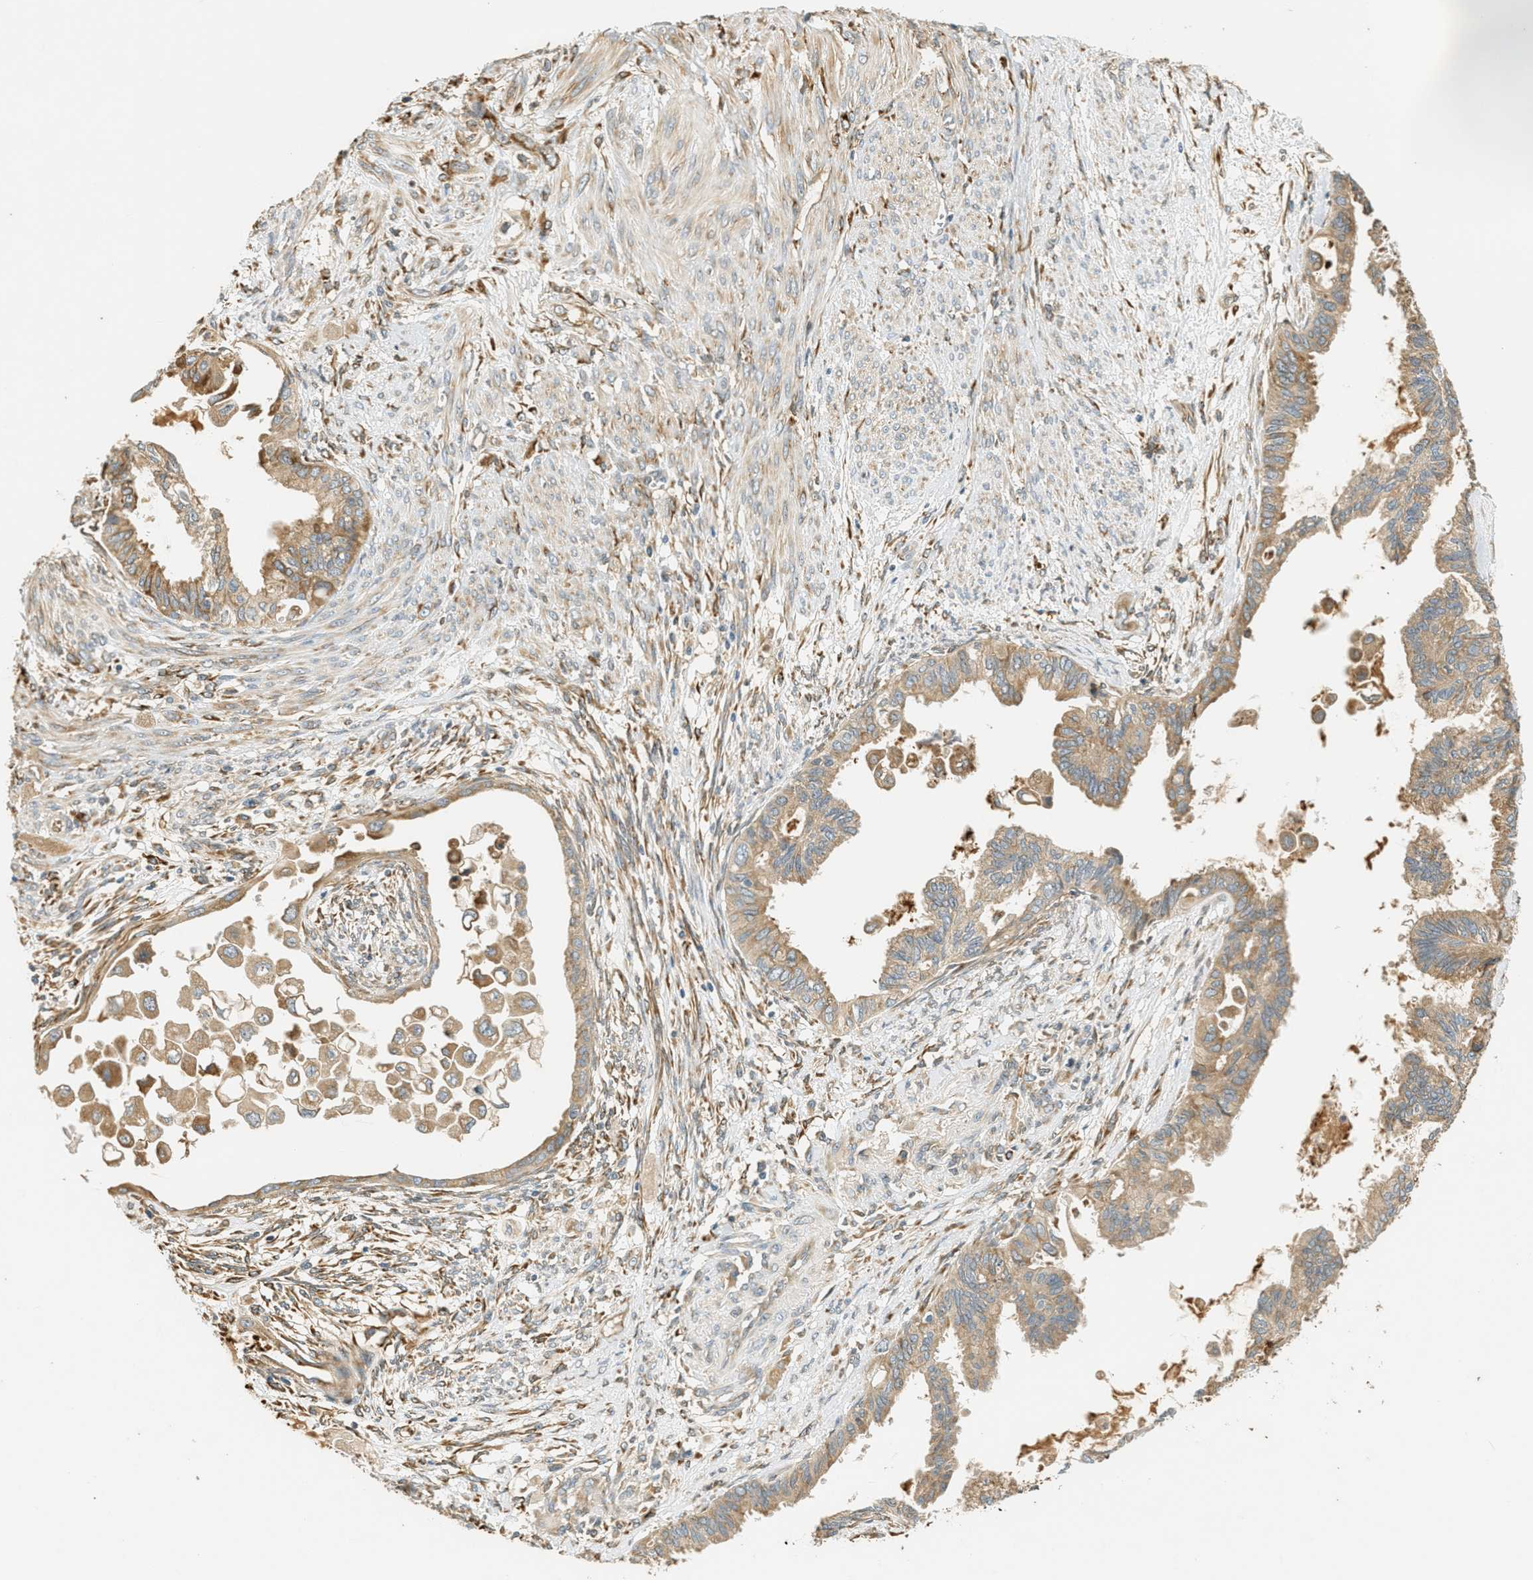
{"staining": {"intensity": "moderate", "quantity": ">75%", "location": "cytoplasmic/membranous"}, "tissue": "cervical cancer", "cell_type": "Tumor cells", "image_type": "cancer", "snomed": [{"axis": "morphology", "description": "Normal tissue, NOS"}, {"axis": "morphology", "description": "Adenocarcinoma, NOS"}, {"axis": "topography", "description": "Cervix"}, {"axis": "topography", "description": "Endometrium"}], "caption": "A histopathology image of cervical cancer (adenocarcinoma) stained for a protein displays moderate cytoplasmic/membranous brown staining in tumor cells. (DAB IHC with brightfield microscopy, high magnification).", "gene": "PDK1", "patient": {"sex": "female", "age": 86}}